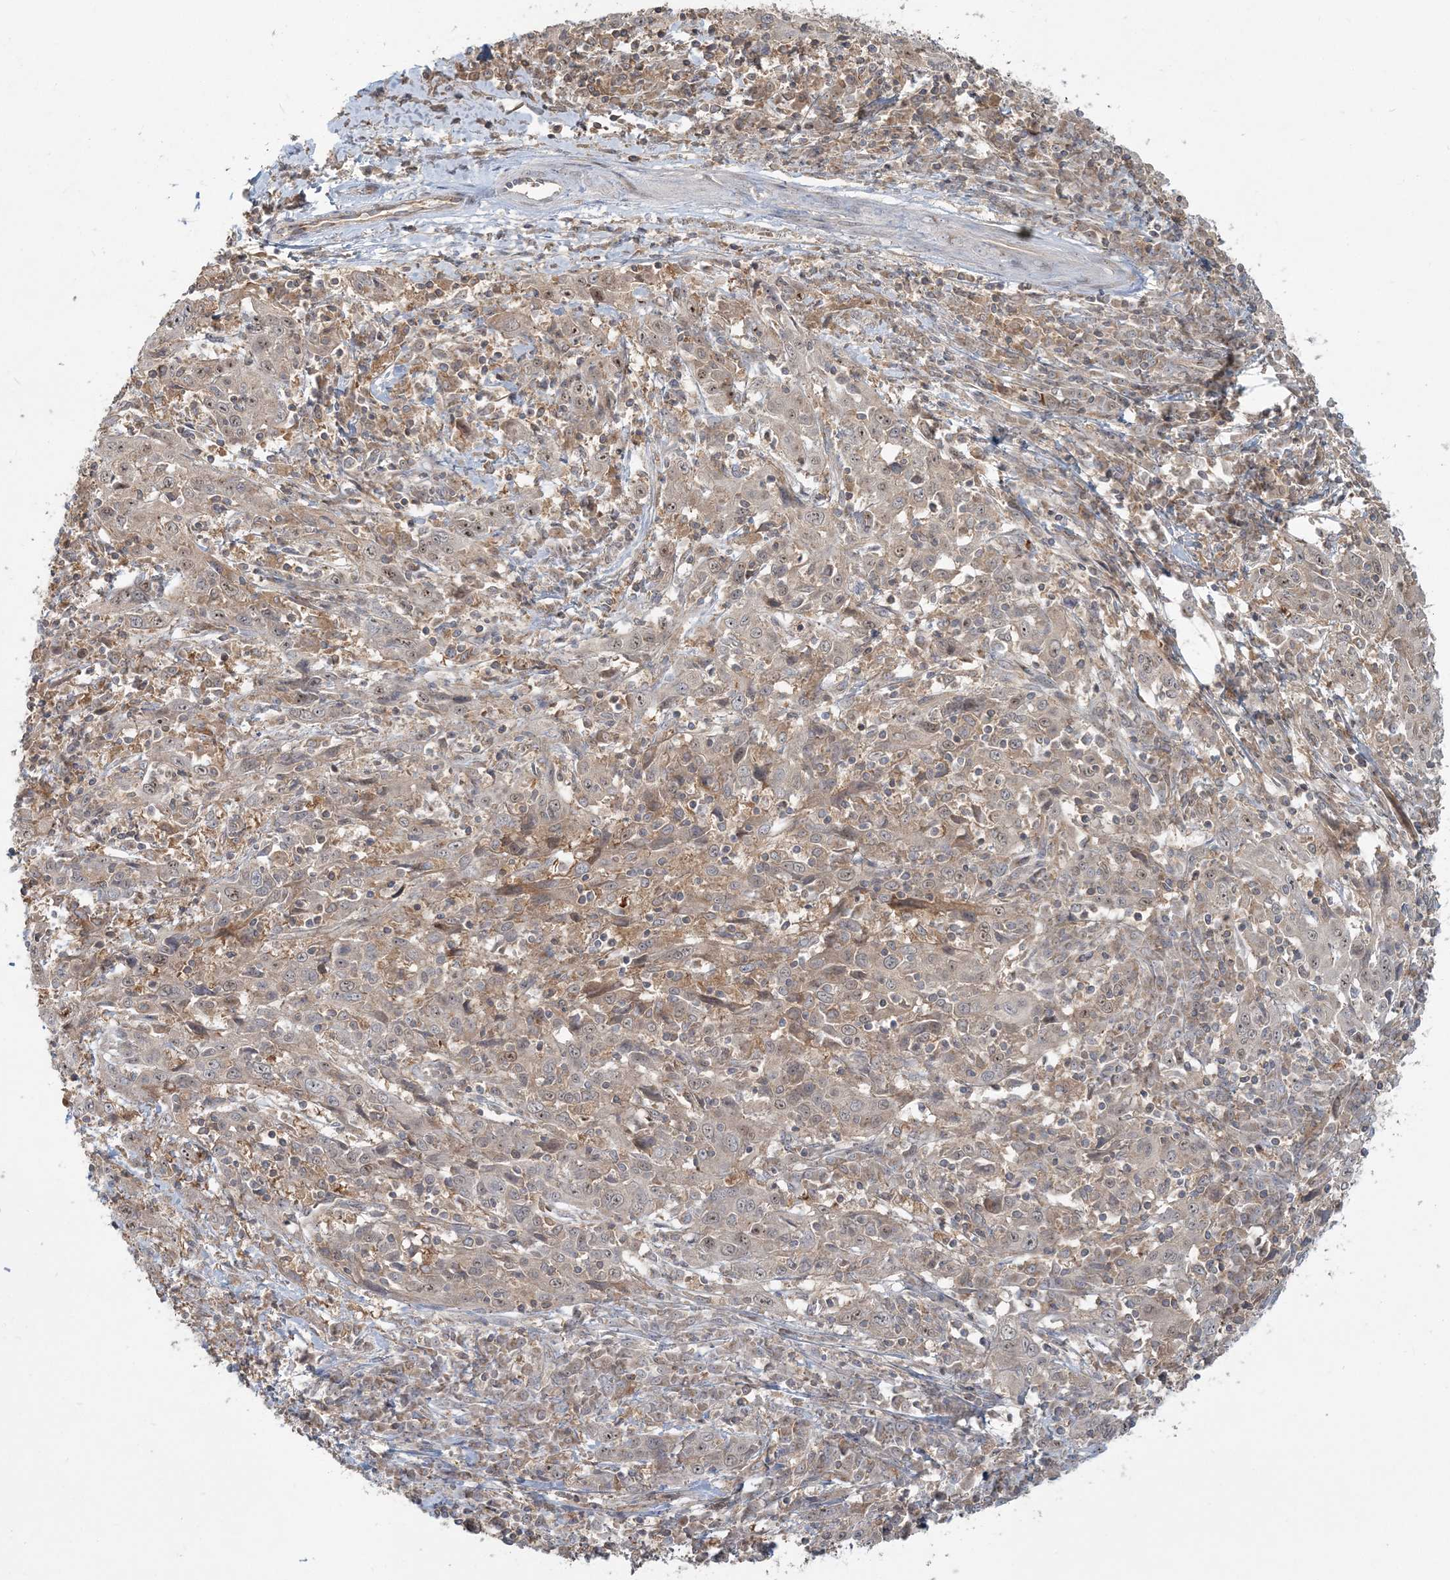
{"staining": {"intensity": "weak", "quantity": ">75%", "location": "cytoplasmic/membranous"}, "tissue": "cervical cancer", "cell_type": "Tumor cells", "image_type": "cancer", "snomed": [{"axis": "morphology", "description": "Squamous cell carcinoma, NOS"}, {"axis": "topography", "description": "Cervix"}], "caption": "Weak cytoplasmic/membranous expression is identified in about >75% of tumor cells in squamous cell carcinoma (cervical). The staining is performed using DAB (3,3'-diaminobenzidine) brown chromogen to label protein expression. The nuclei are counter-stained blue using hematoxylin.", "gene": "AP1AR", "patient": {"sex": "female", "age": 46}}